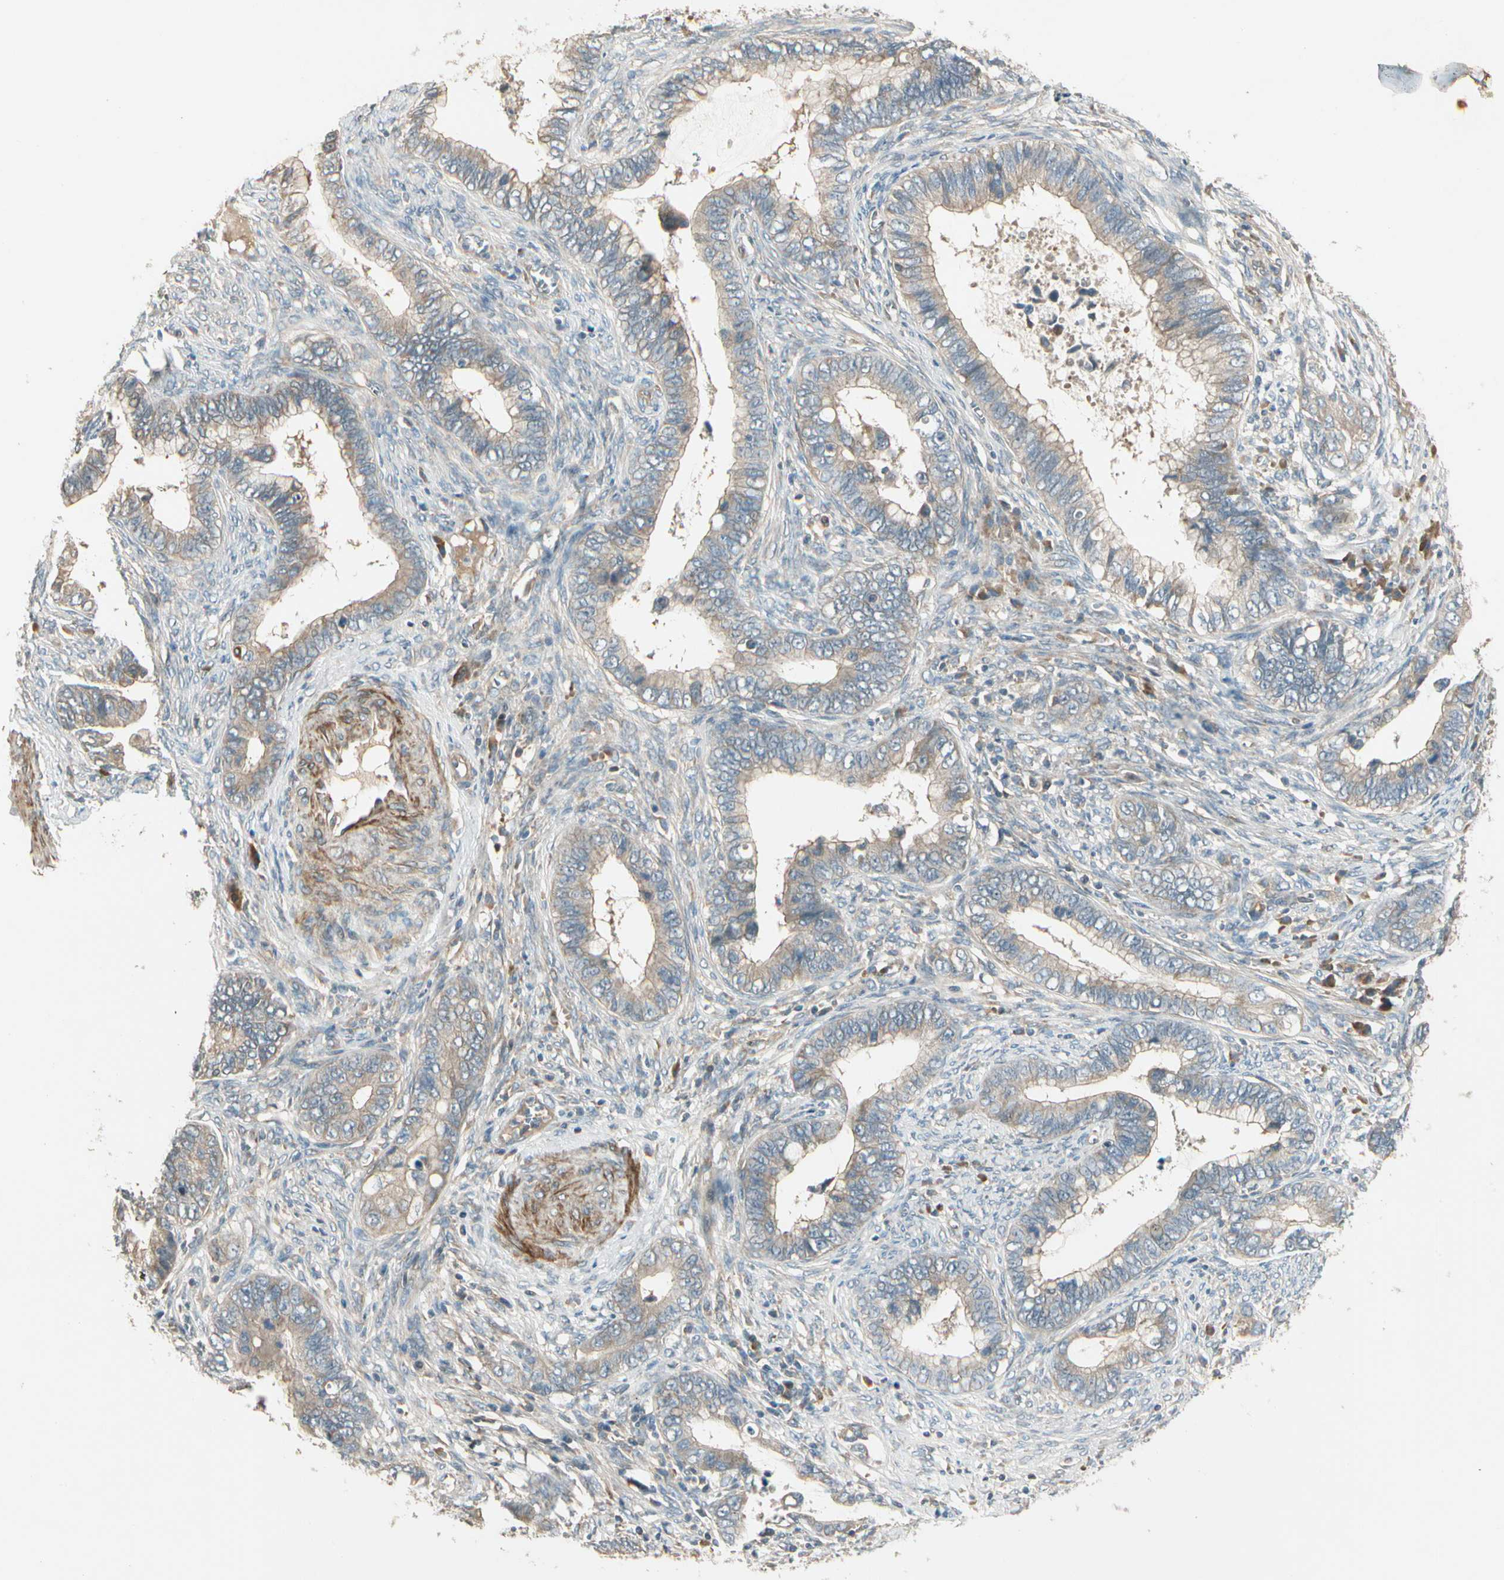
{"staining": {"intensity": "weak", "quantity": ">75%", "location": "cytoplasmic/membranous"}, "tissue": "cervical cancer", "cell_type": "Tumor cells", "image_type": "cancer", "snomed": [{"axis": "morphology", "description": "Adenocarcinoma, NOS"}, {"axis": "topography", "description": "Cervix"}], "caption": "IHC micrograph of human cervical adenocarcinoma stained for a protein (brown), which exhibits low levels of weak cytoplasmic/membranous positivity in approximately >75% of tumor cells.", "gene": "ACVR1", "patient": {"sex": "female", "age": 44}}